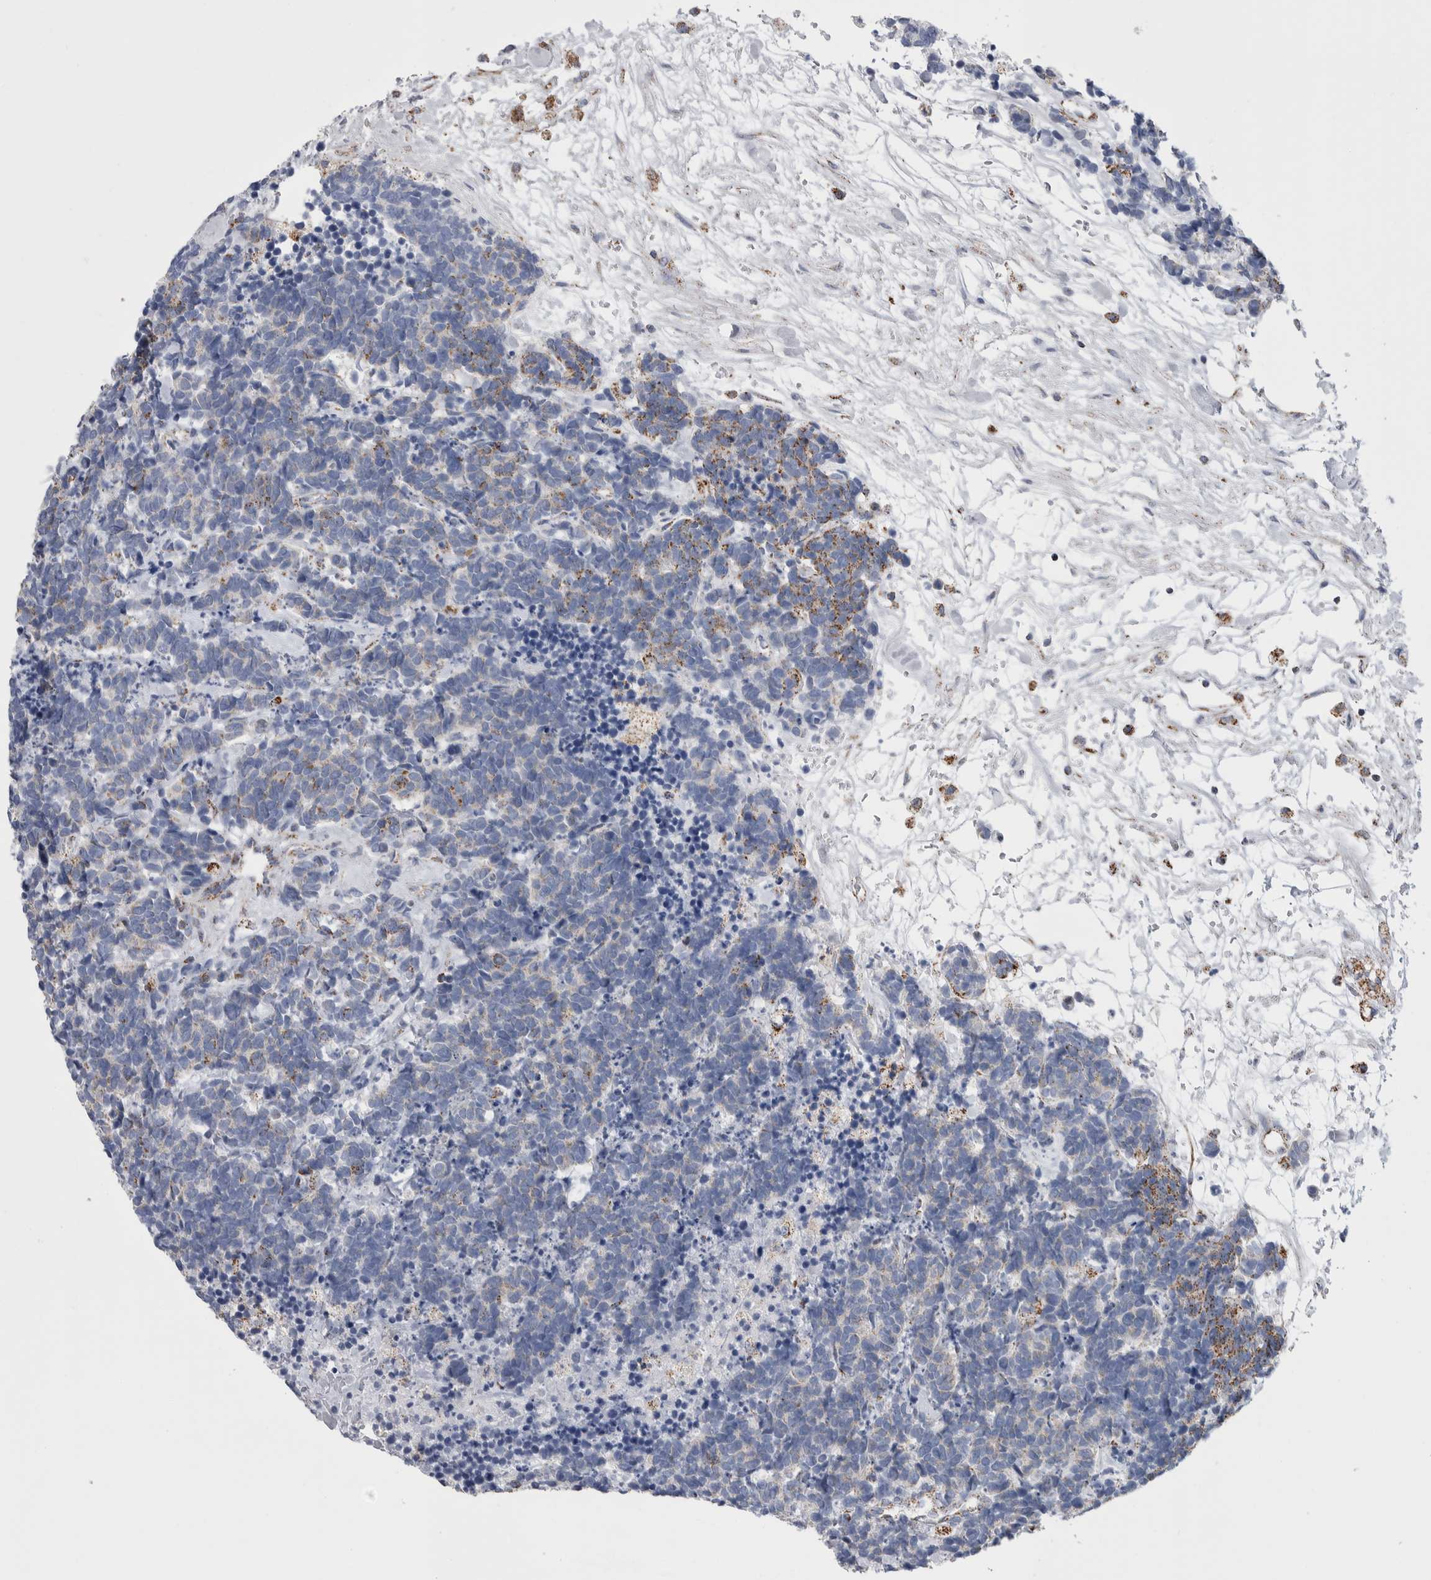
{"staining": {"intensity": "moderate", "quantity": "<25%", "location": "cytoplasmic/membranous"}, "tissue": "carcinoid", "cell_type": "Tumor cells", "image_type": "cancer", "snomed": [{"axis": "morphology", "description": "Carcinoma, NOS"}, {"axis": "morphology", "description": "Carcinoid, malignant, NOS"}, {"axis": "topography", "description": "Urinary bladder"}], "caption": "Carcinoid (malignant) stained with a protein marker demonstrates moderate staining in tumor cells.", "gene": "ETFA", "patient": {"sex": "male", "age": 57}}